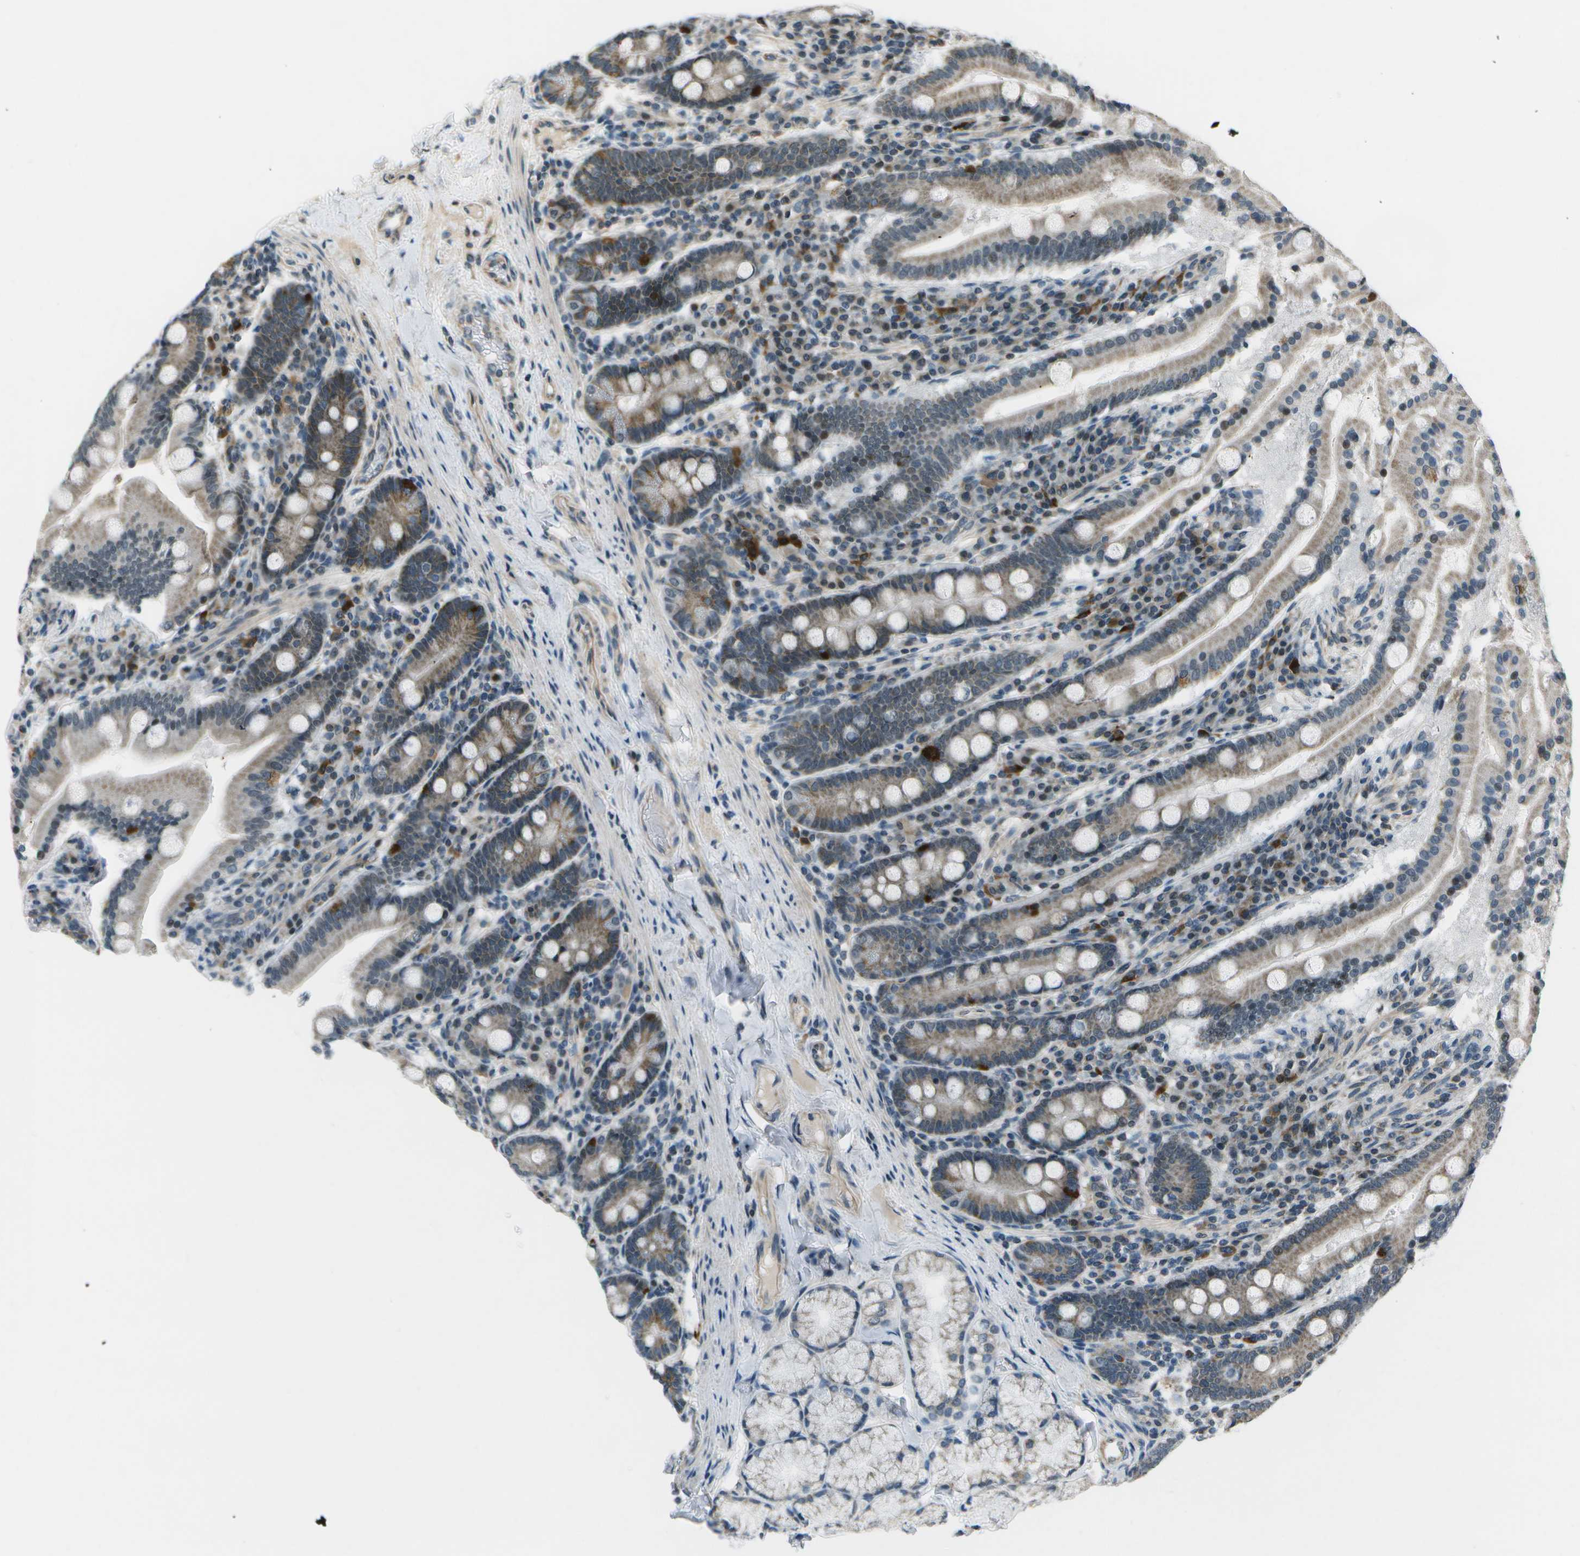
{"staining": {"intensity": "moderate", "quantity": "25%-75%", "location": "cytoplasmic/membranous,nuclear"}, "tissue": "duodenum", "cell_type": "Glandular cells", "image_type": "normal", "snomed": [{"axis": "morphology", "description": "Normal tissue, NOS"}, {"axis": "topography", "description": "Duodenum"}], "caption": "About 25%-75% of glandular cells in normal human duodenum reveal moderate cytoplasmic/membranous,nuclear protein expression as visualized by brown immunohistochemical staining.", "gene": "EIF2AK1", "patient": {"sex": "male", "age": 50}}